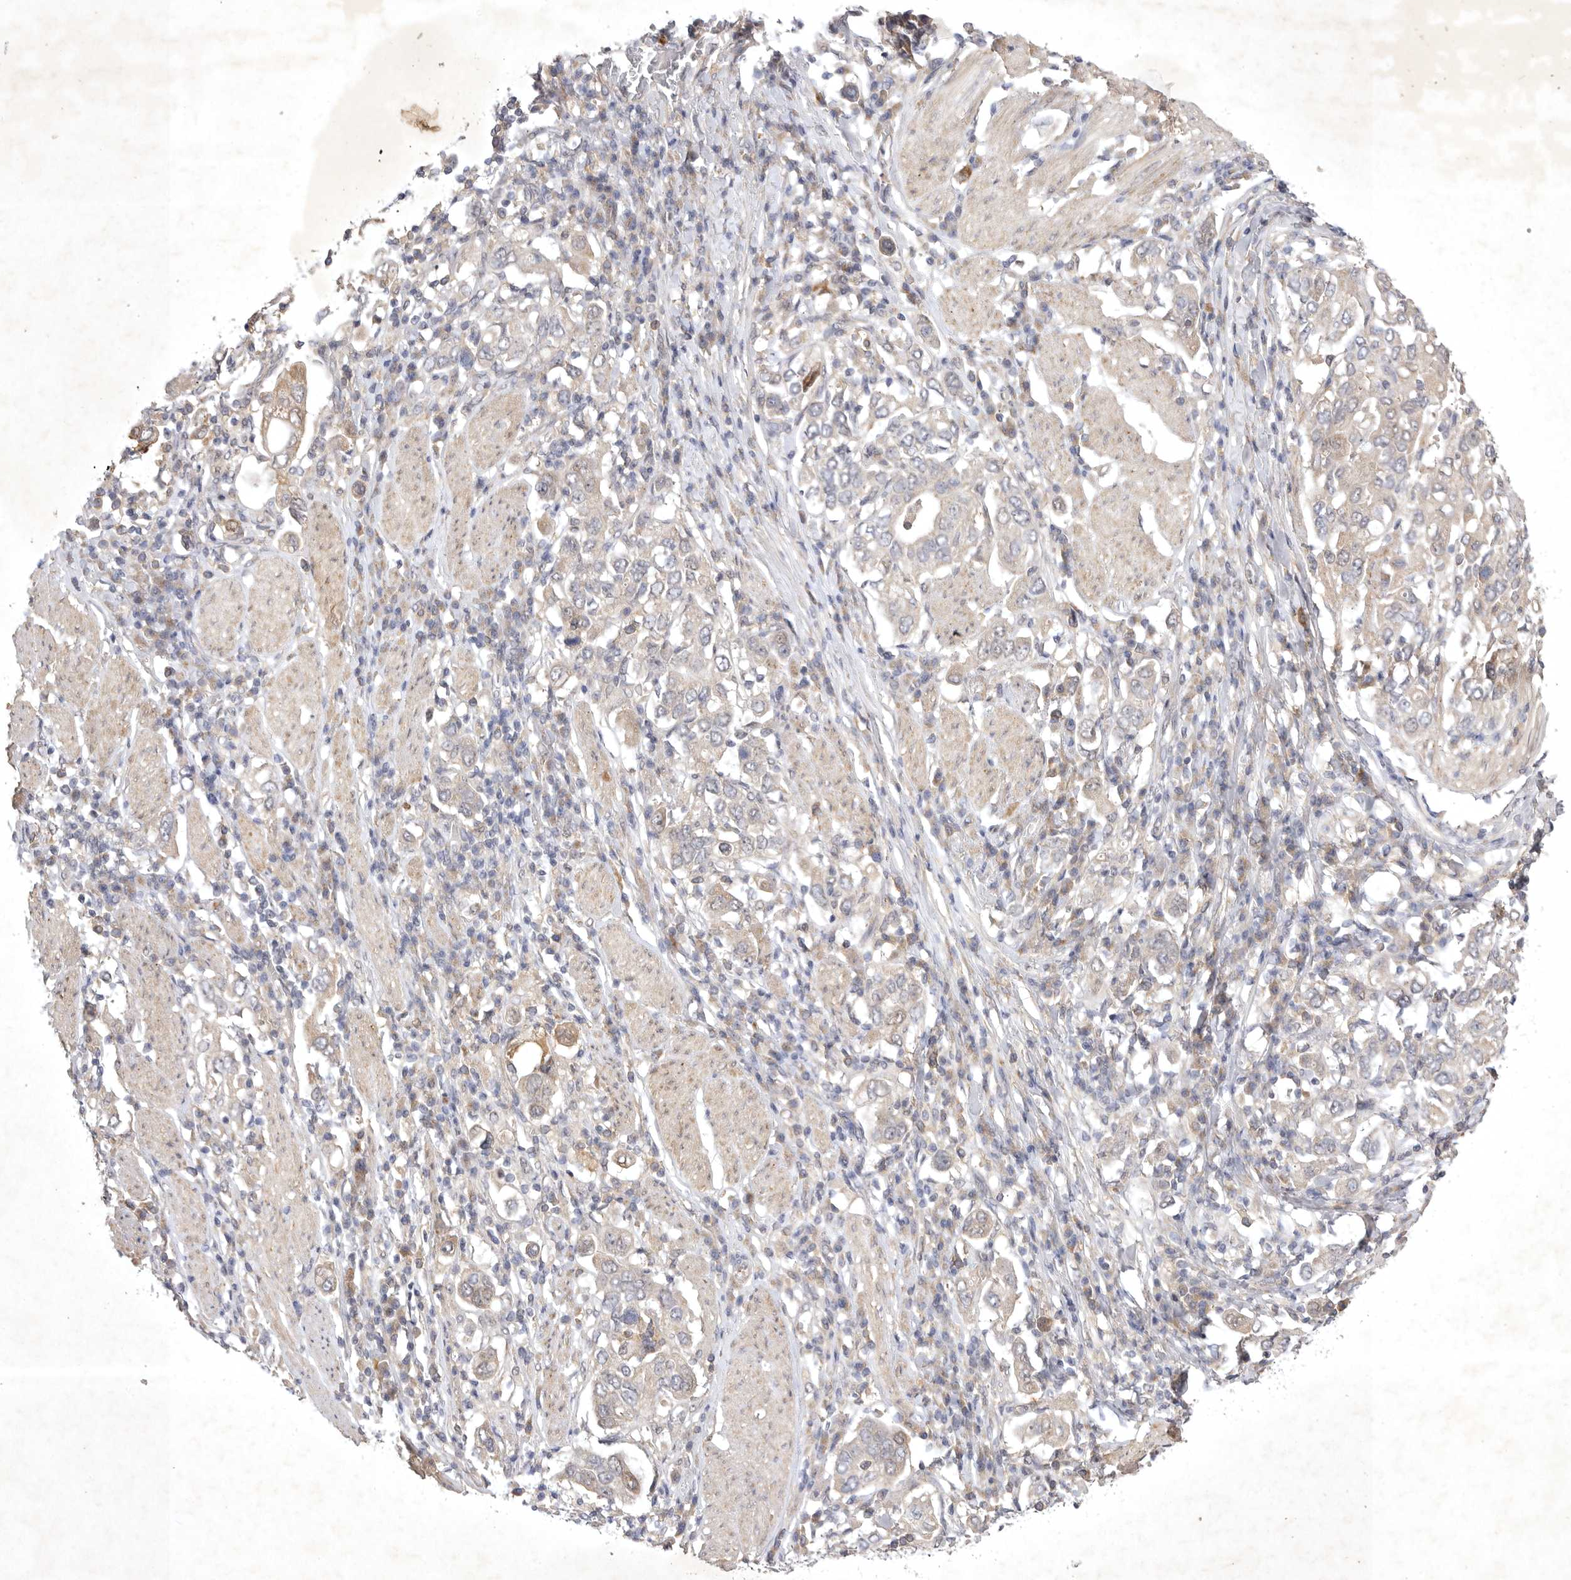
{"staining": {"intensity": "weak", "quantity": "<25%", "location": "cytoplasmic/membranous"}, "tissue": "stomach cancer", "cell_type": "Tumor cells", "image_type": "cancer", "snomed": [{"axis": "morphology", "description": "Adenocarcinoma, NOS"}, {"axis": "topography", "description": "Stomach, upper"}], "caption": "IHC of stomach cancer demonstrates no positivity in tumor cells. (DAB (3,3'-diaminobenzidine) IHC, high magnification).", "gene": "PTPDC1", "patient": {"sex": "male", "age": 62}}